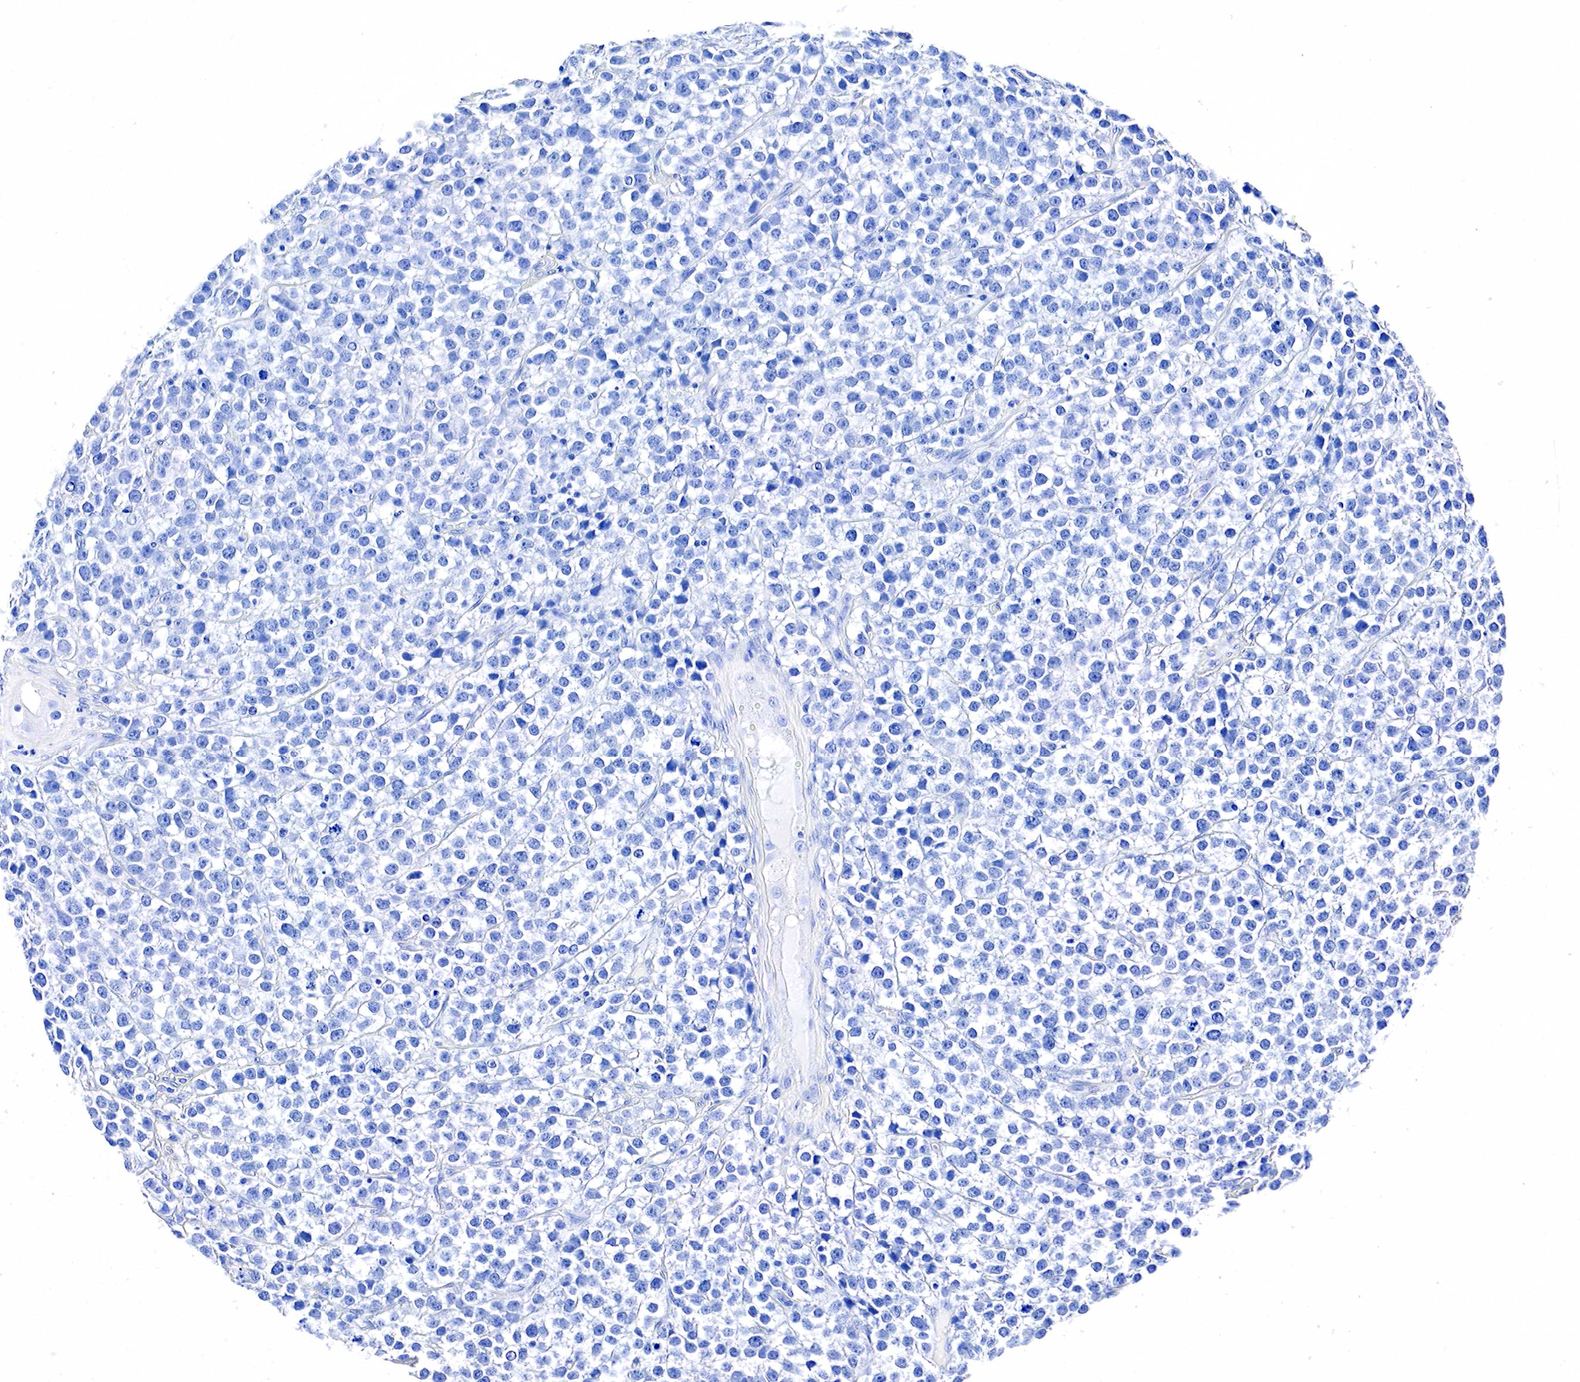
{"staining": {"intensity": "negative", "quantity": "none", "location": "none"}, "tissue": "testis cancer", "cell_type": "Tumor cells", "image_type": "cancer", "snomed": [{"axis": "morphology", "description": "Seminoma, NOS"}, {"axis": "topography", "description": "Testis"}], "caption": "Immunohistochemistry (IHC) photomicrograph of neoplastic tissue: human seminoma (testis) stained with DAB shows no significant protein positivity in tumor cells.", "gene": "ACP3", "patient": {"sex": "male", "age": 25}}